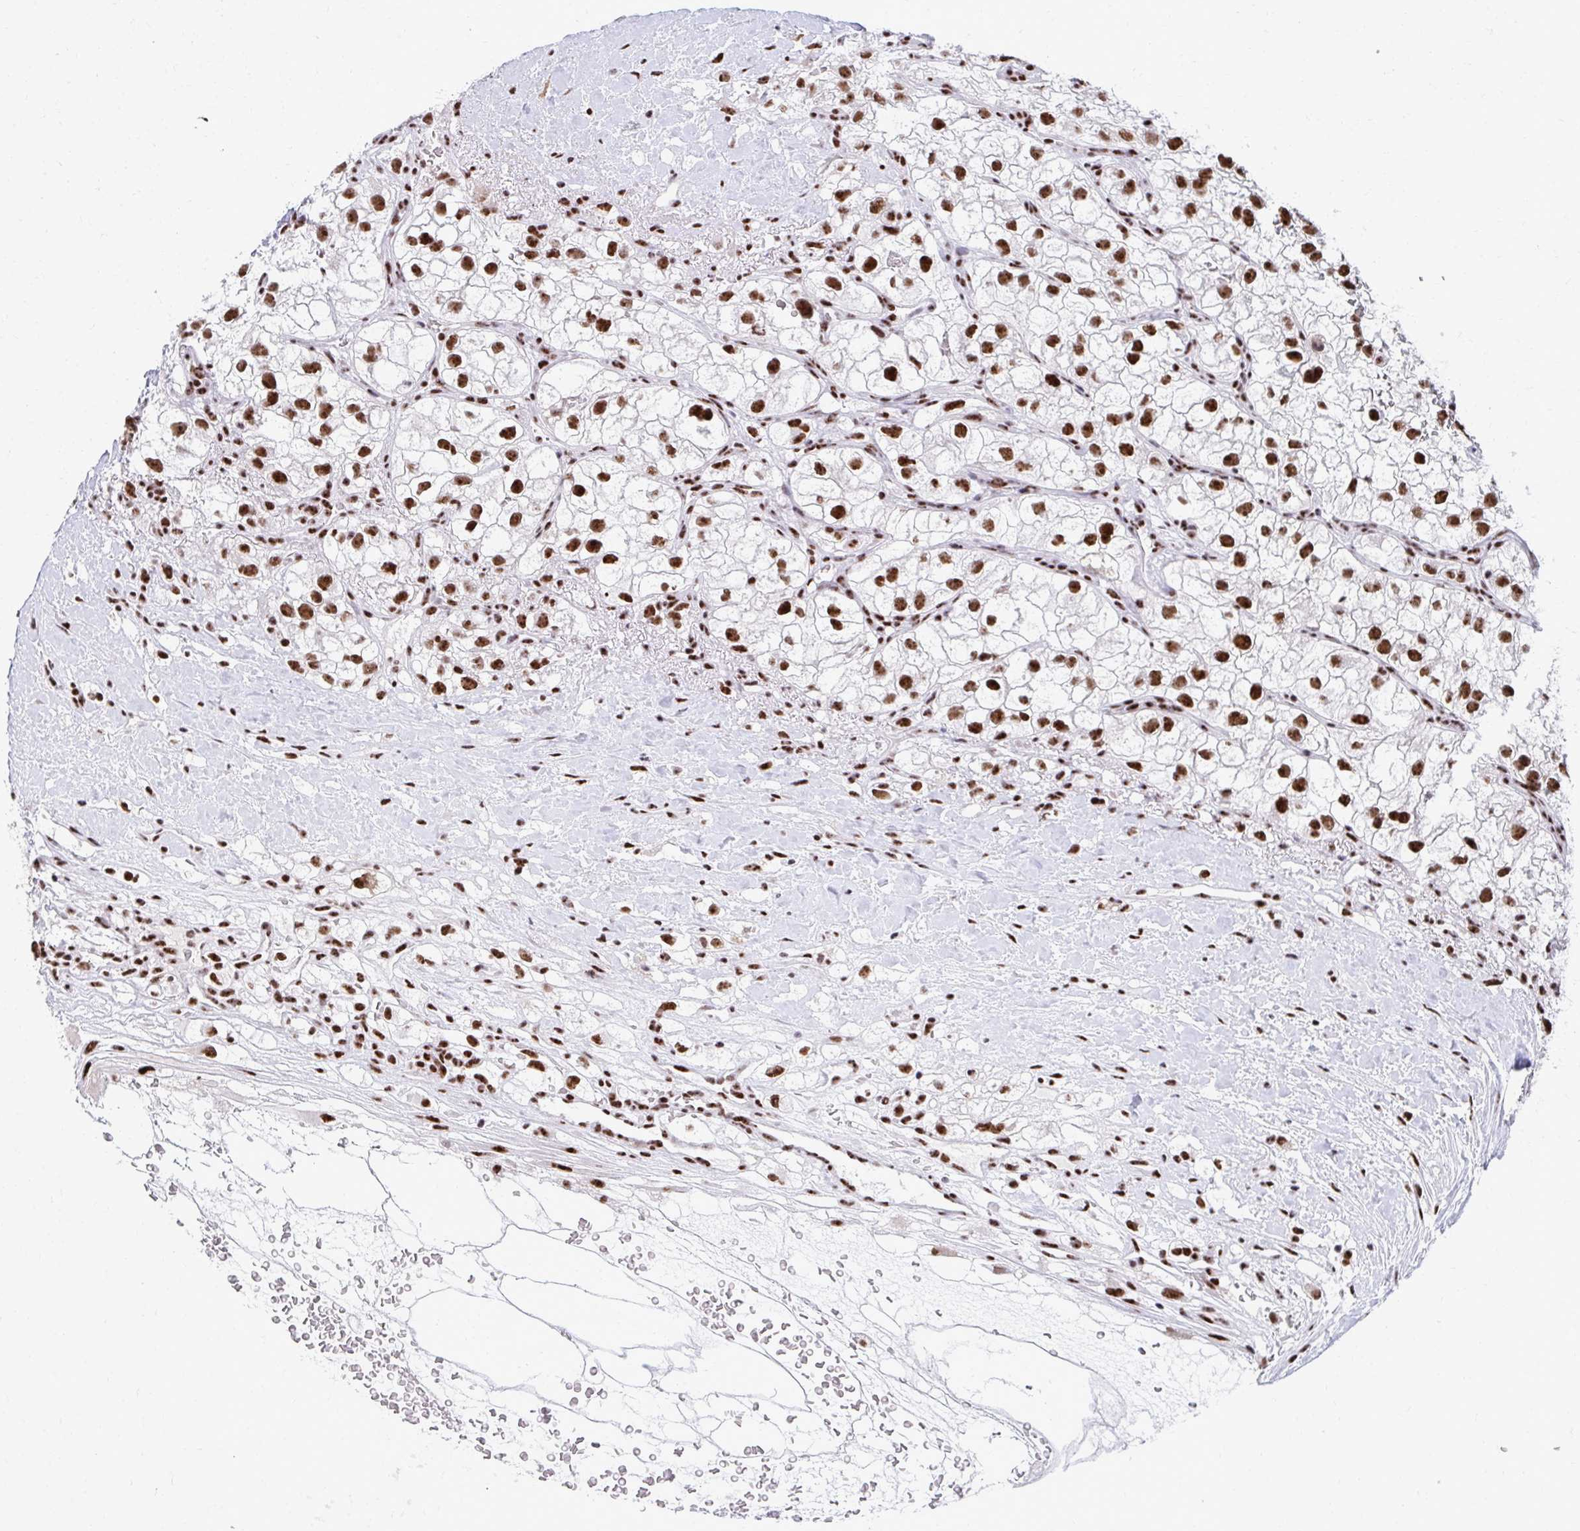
{"staining": {"intensity": "strong", "quantity": ">75%", "location": "nuclear"}, "tissue": "renal cancer", "cell_type": "Tumor cells", "image_type": "cancer", "snomed": [{"axis": "morphology", "description": "Adenocarcinoma, NOS"}, {"axis": "topography", "description": "Kidney"}], "caption": "This image demonstrates immunohistochemistry staining of human renal cancer (adenocarcinoma), with high strong nuclear expression in about >75% of tumor cells.", "gene": "PELP1", "patient": {"sex": "male", "age": 59}}